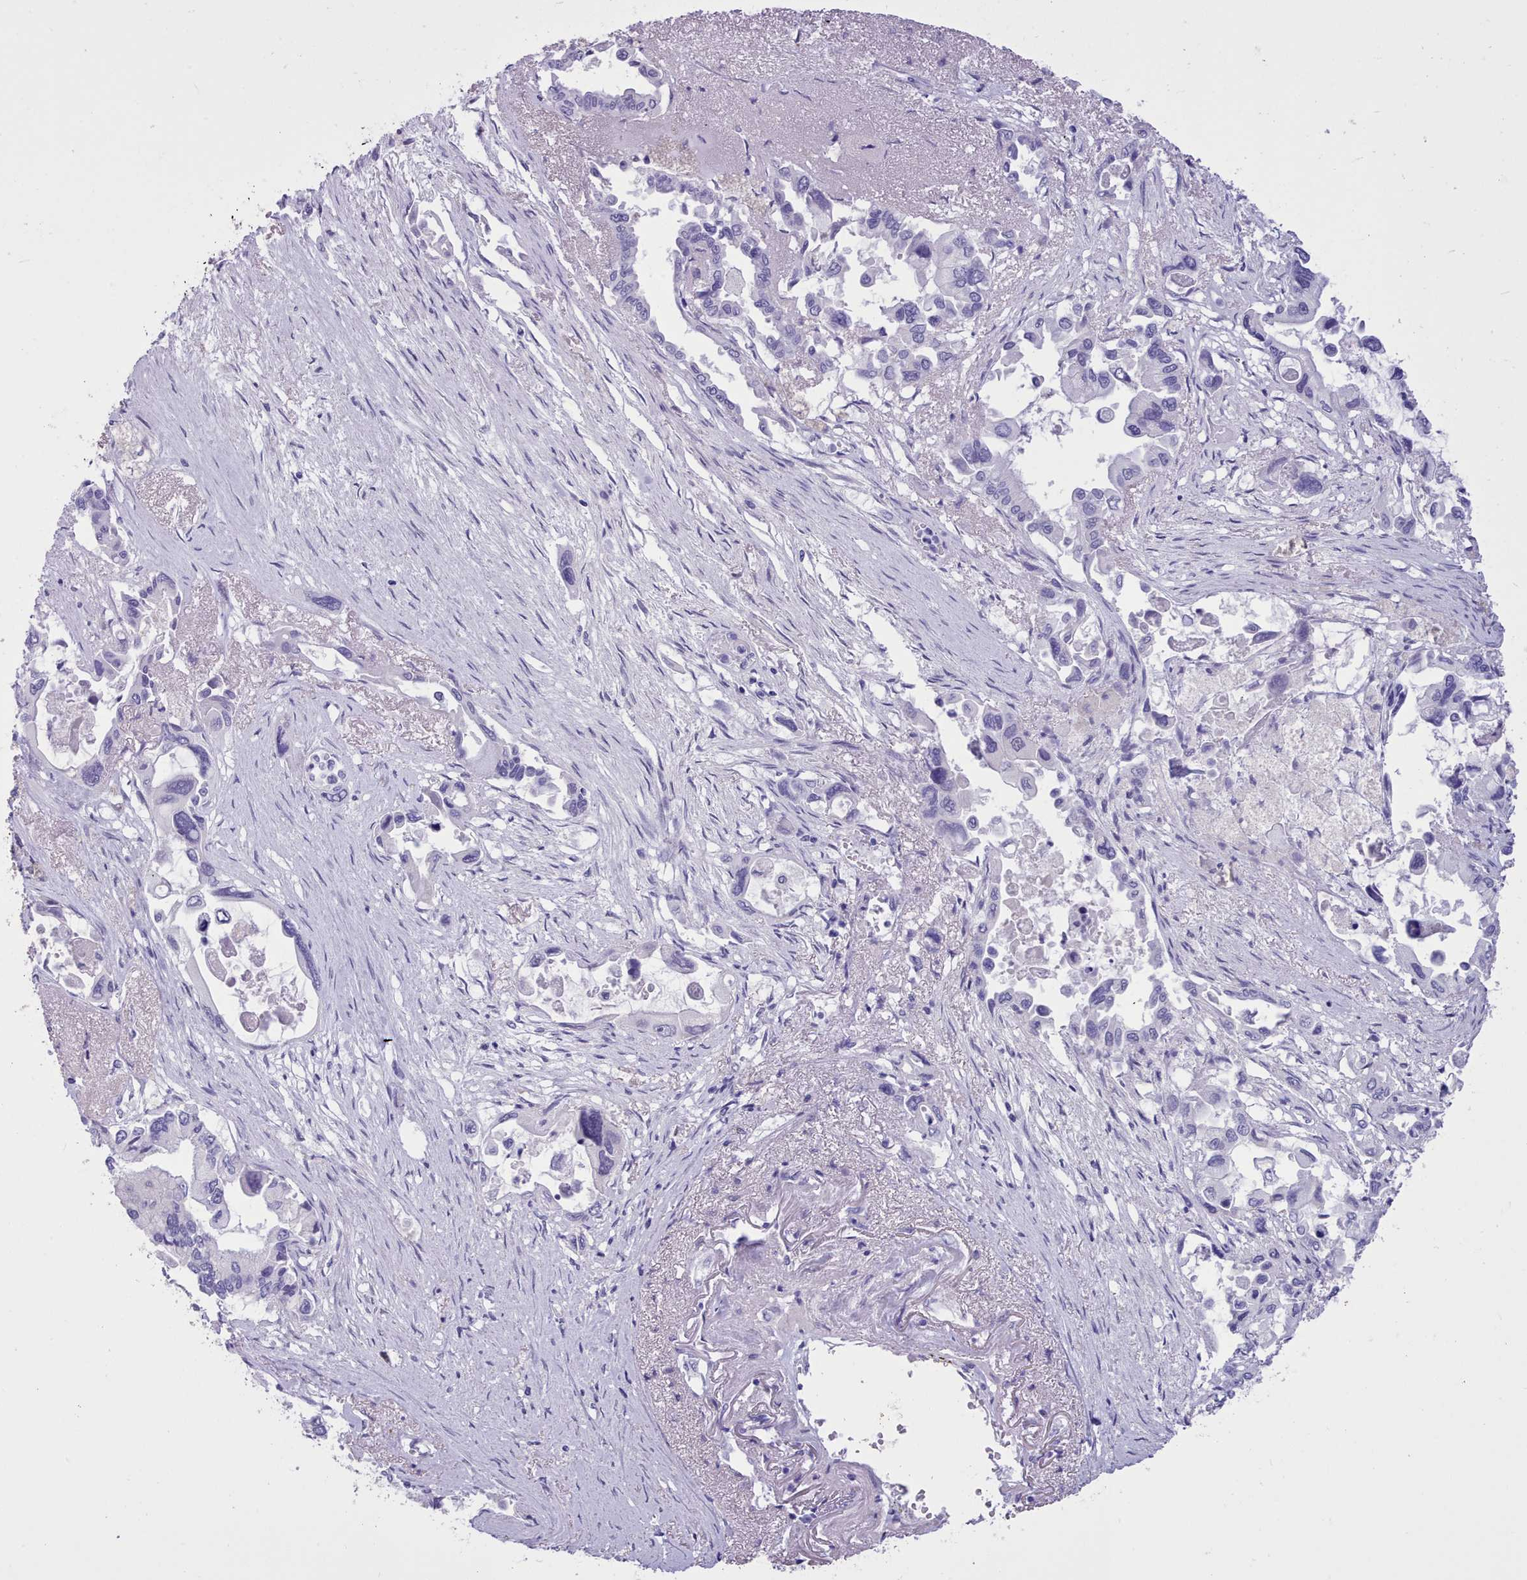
{"staining": {"intensity": "negative", "quantity": "none", "location": "none"}, "tissue": "pancreatic cancer", "cell_type": "Tumor cells", "image_type": "cancer", "snomed": [{"axis": "morphology", "description": "Adenocarcinoma, NOS"}, {"axis": "topography", "description": "Pancreas"}], "caption": "Pancreatic cancer was stained to show a protein in brown. There is no significant expression in tumor cells.", "gene": "TMEM253", "patient": {"sex": "male", "age": 92}}